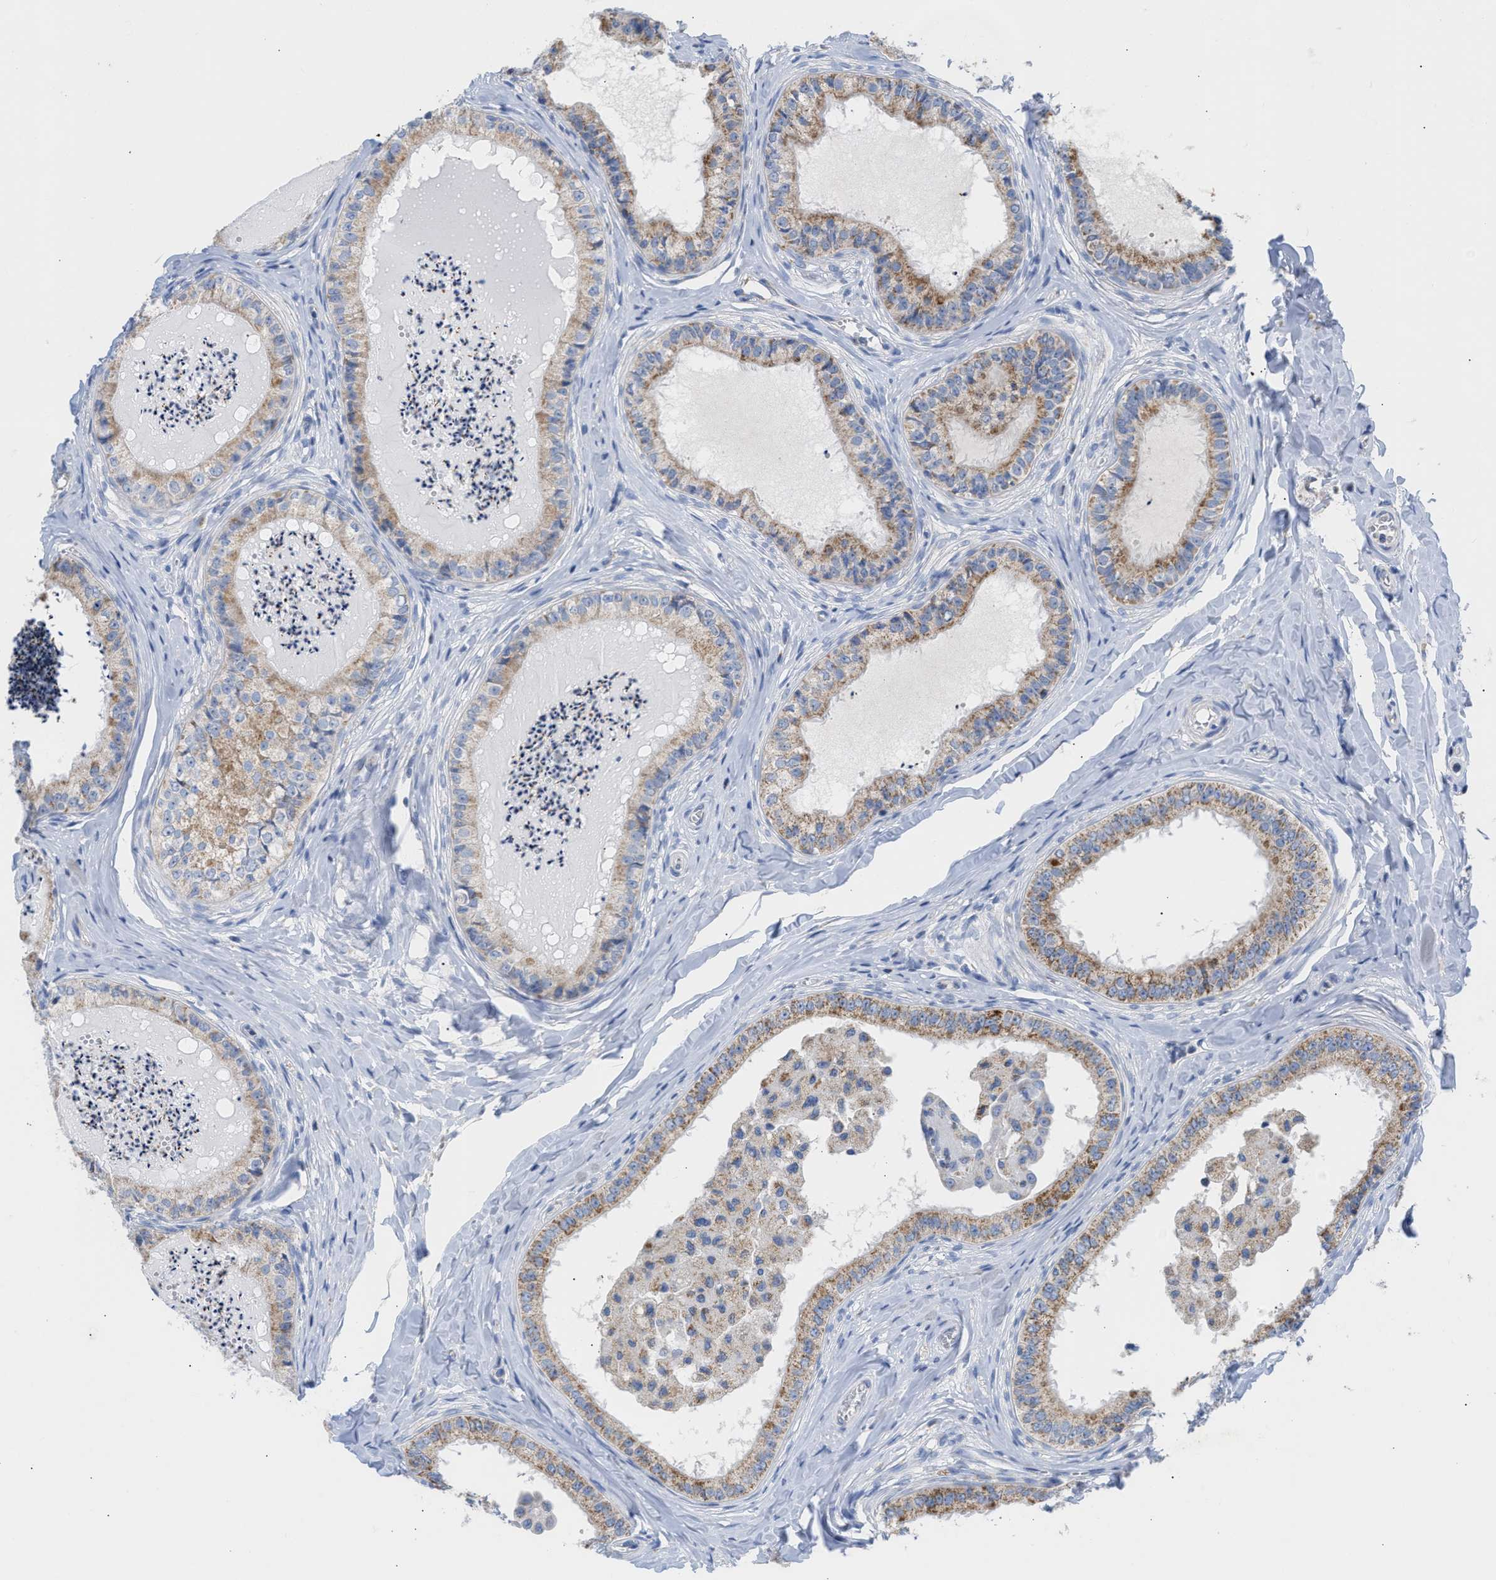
{"staining": {"intensity": "moderate", "quantity": ">75%", "location": "cytoplasmic/membranous"}, "tissue": "epididymis", "cell_type": "Glandular cells", "image_type": "normal", "snomed": [{"axis": "morphology", "description": "Normal tissue, NOS"}, {"axis": "topography", "description": "Epididymis"}], "caption": "Moderate cytoplasmic/membranous expression is identified in approximately >75% of glandular cells in unremarkable epididymis. (brown staining indicates protein expression, while blue staining denotes nuclei).", "gene": "ACOT13", "patient": {"sex": "male", "age": 31}}